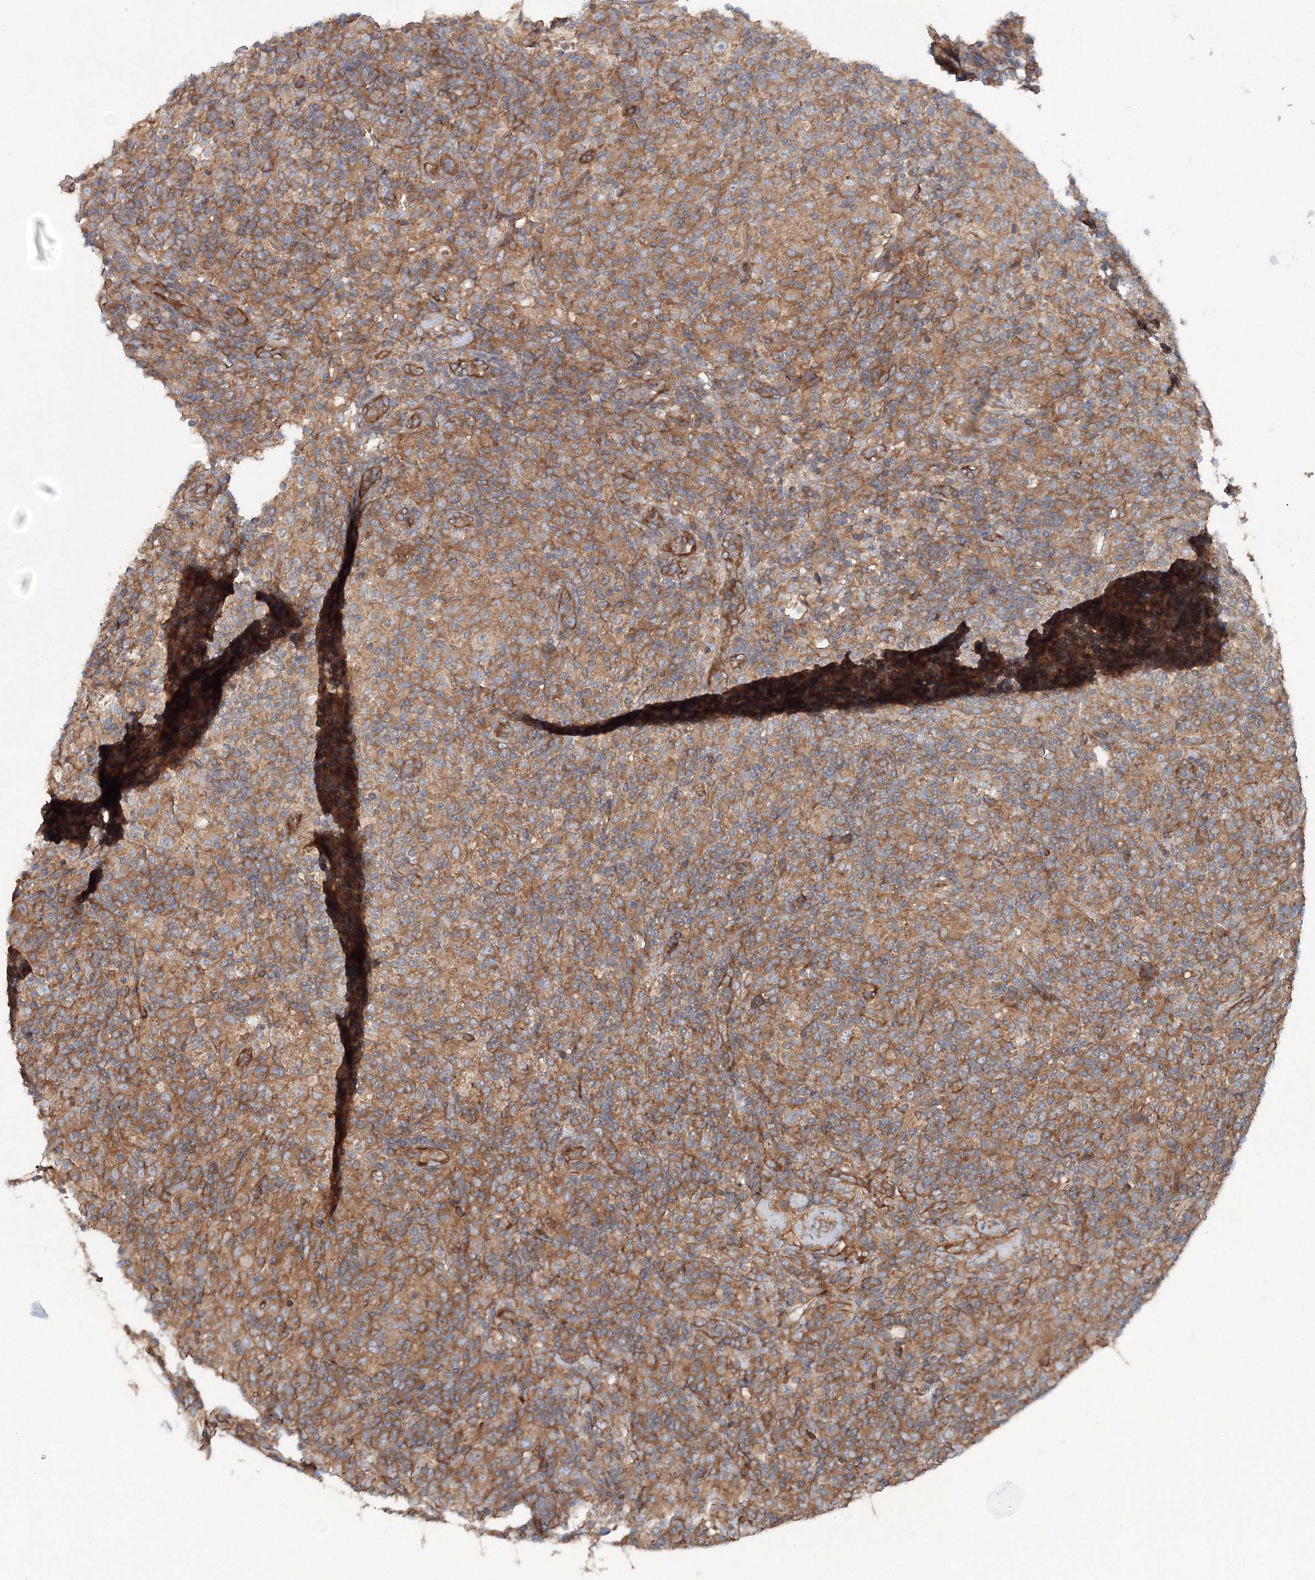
{"staining": {"intensity": "weak", "quantity": "25%-75%", "location": "cytoplasmic/membranous"}, "tissue": "lymphoma", "cell_type": "Tumor cells", "image_type": "cancer", "snomed": [{"axis": "morphology", "description": "Hodgkin's disease, NOS"}, {"axis": "topography", "description": "Lymph node"}], "caption": "A histopathology image of lymphoma stained for a protein shows weak cytoplasmic/membranous brown staining in tumor cells.", "gene": "EXOC1", "patient": {"sex": "male", "age": 70}}